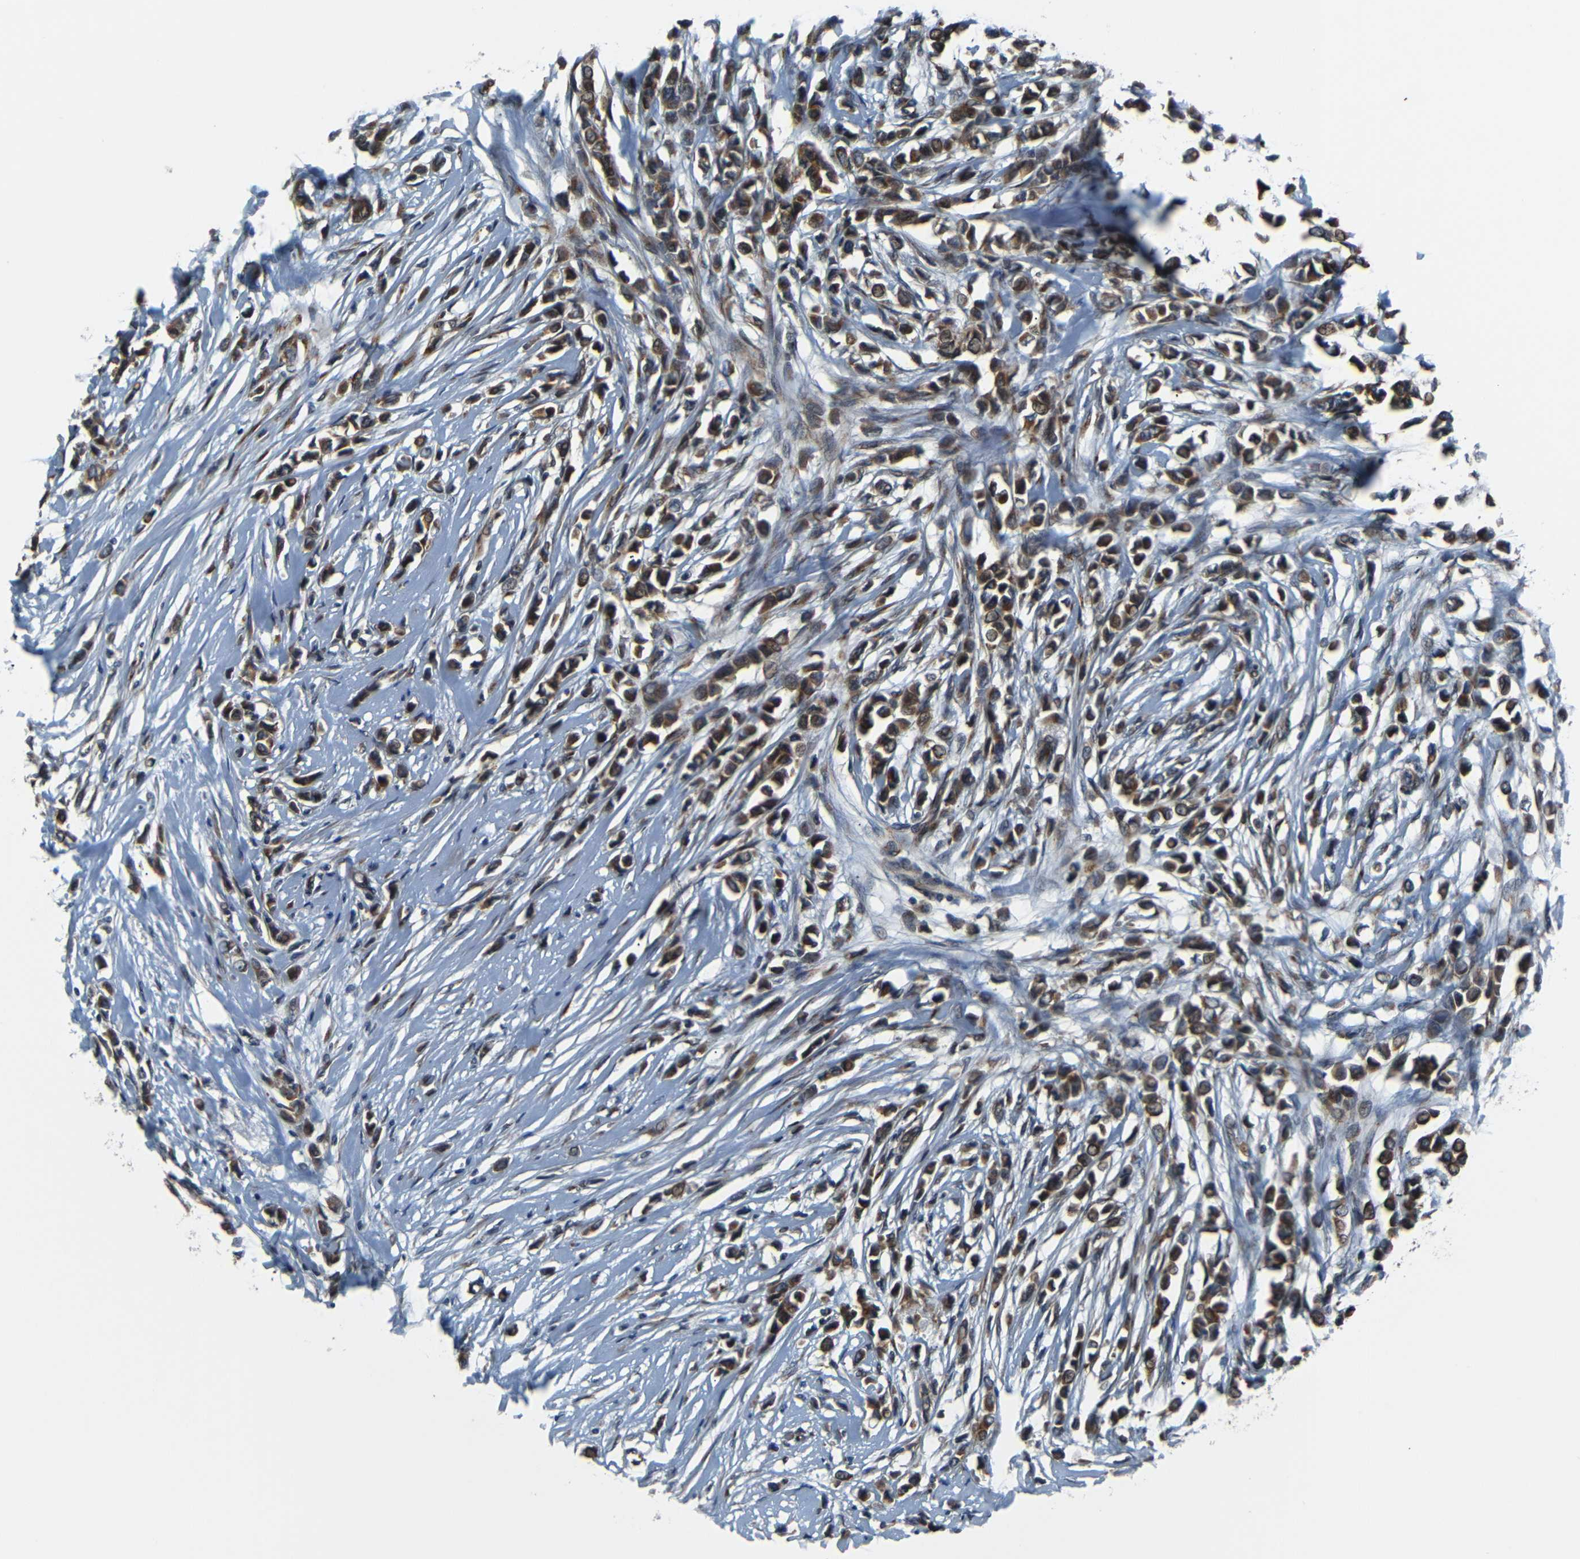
{"staining": {"intensity": "strong", "quantity": ">75%", "location": "cytoplasmic/membranous,nuclear"}, "tissue": "breast cancer", "cell_type": "Tumor cells", "image_type": "cancer", "snomed": [{"axis": "morphology", "description": "Lobular carcinoma"}, {"axis": "topography", "description": "Breast"}], "caption": "Protein positivity by immunohistochemistry shows strong cytoplasmic/membranous and nuclear expression in about >75% of tumor cells in breast cancer (lobular carcinoma).", "gene": "AKAP9", "patient": {"sex": "female", "age": 51}}